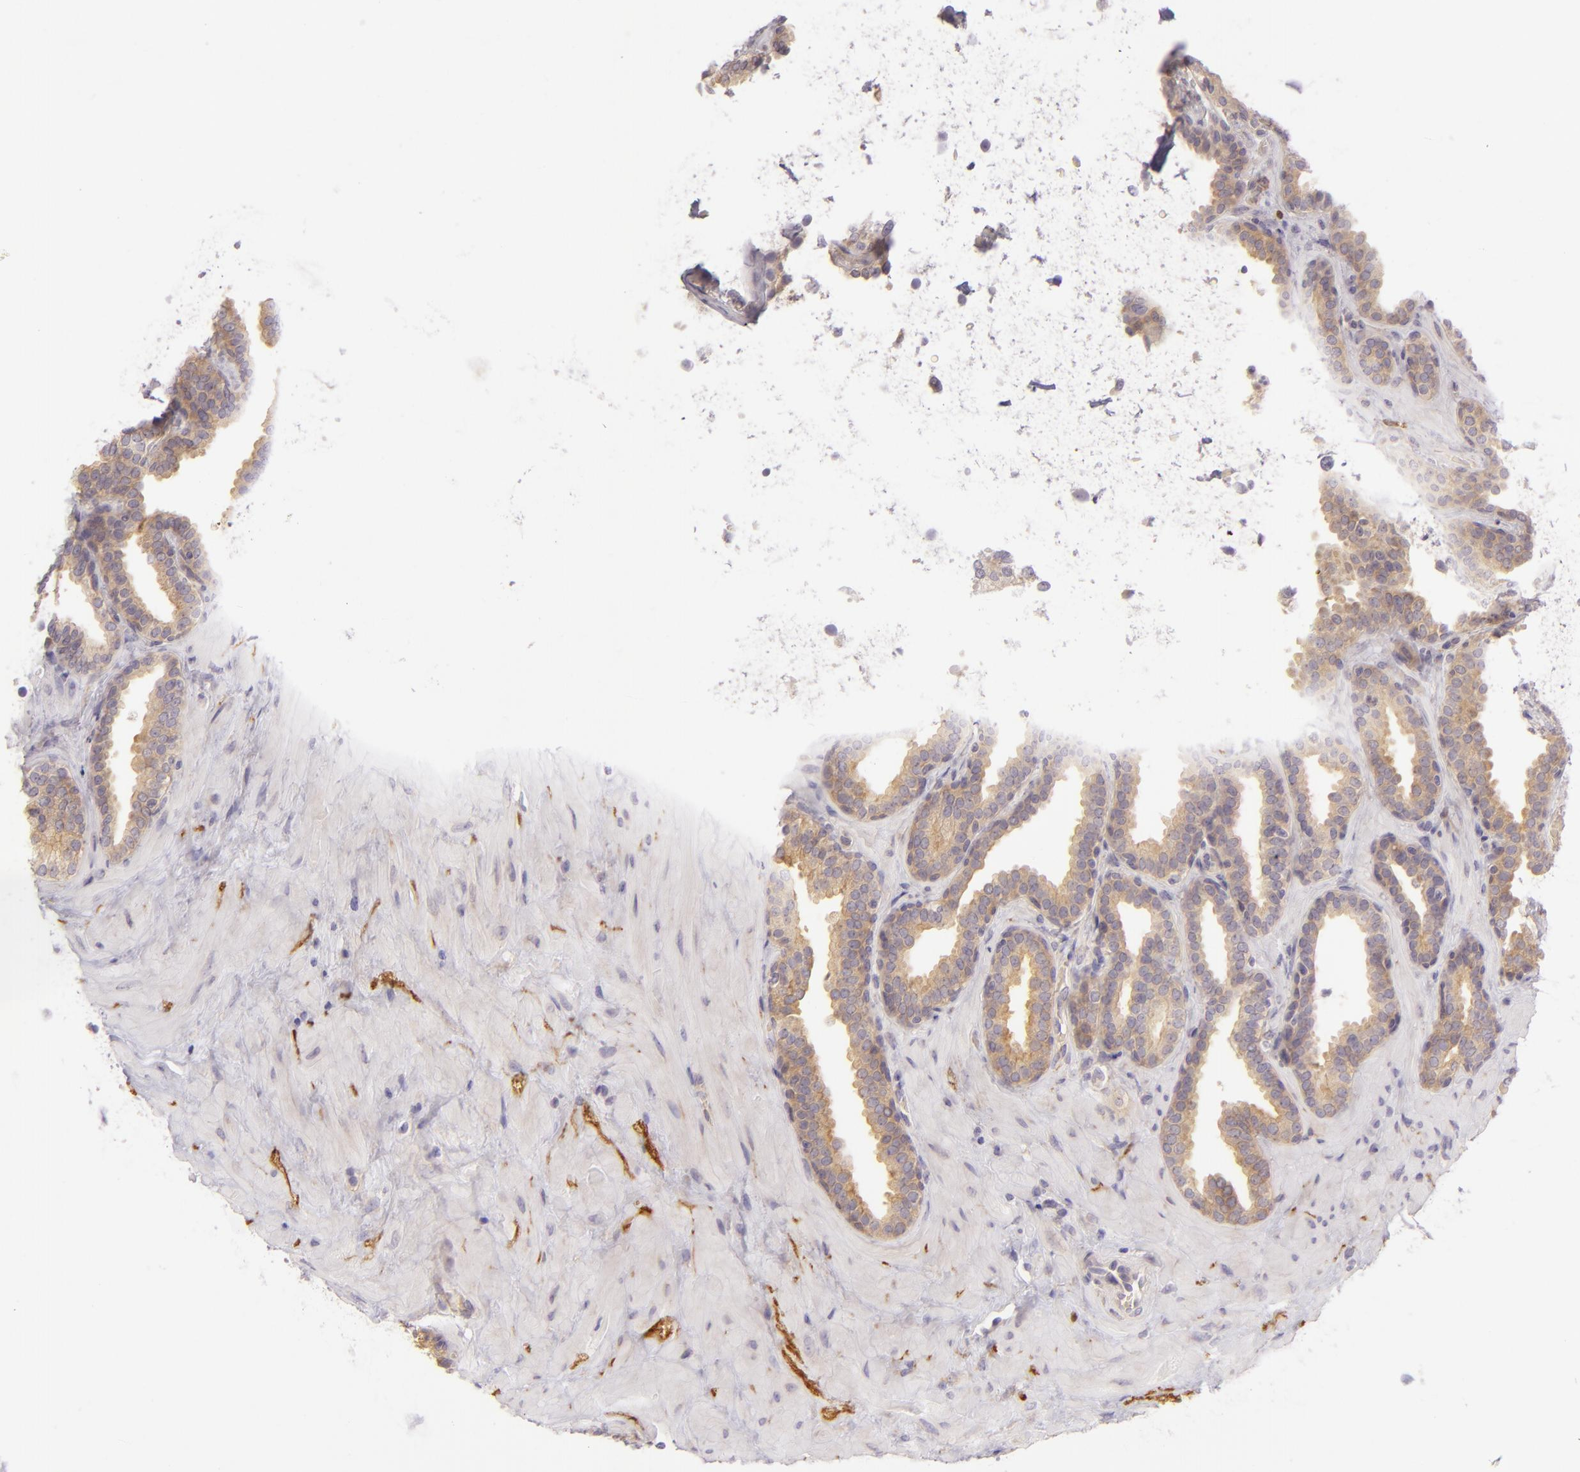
{"staining": {"intensity": "weak", "quantity": "25%-75%", "location": "cytoplasmic/membranous"}, "tissue": "prostate", "cell_type": "Glandular cells", "image_type": "normal", "snomed": [{"axis": "morphology", "description": "Normal tissue, NOS"}, {"axis": "topography", "description": "Prostate"}], "caption": "Glandular cells show weak cytoplasmic/membranous expression in approximately 25%-75% of cells in unremarkable prostate. Nuclei are stained in blue.", "gene": "ZC3H7B", "patient": {"sex": "male", "age": 51}}